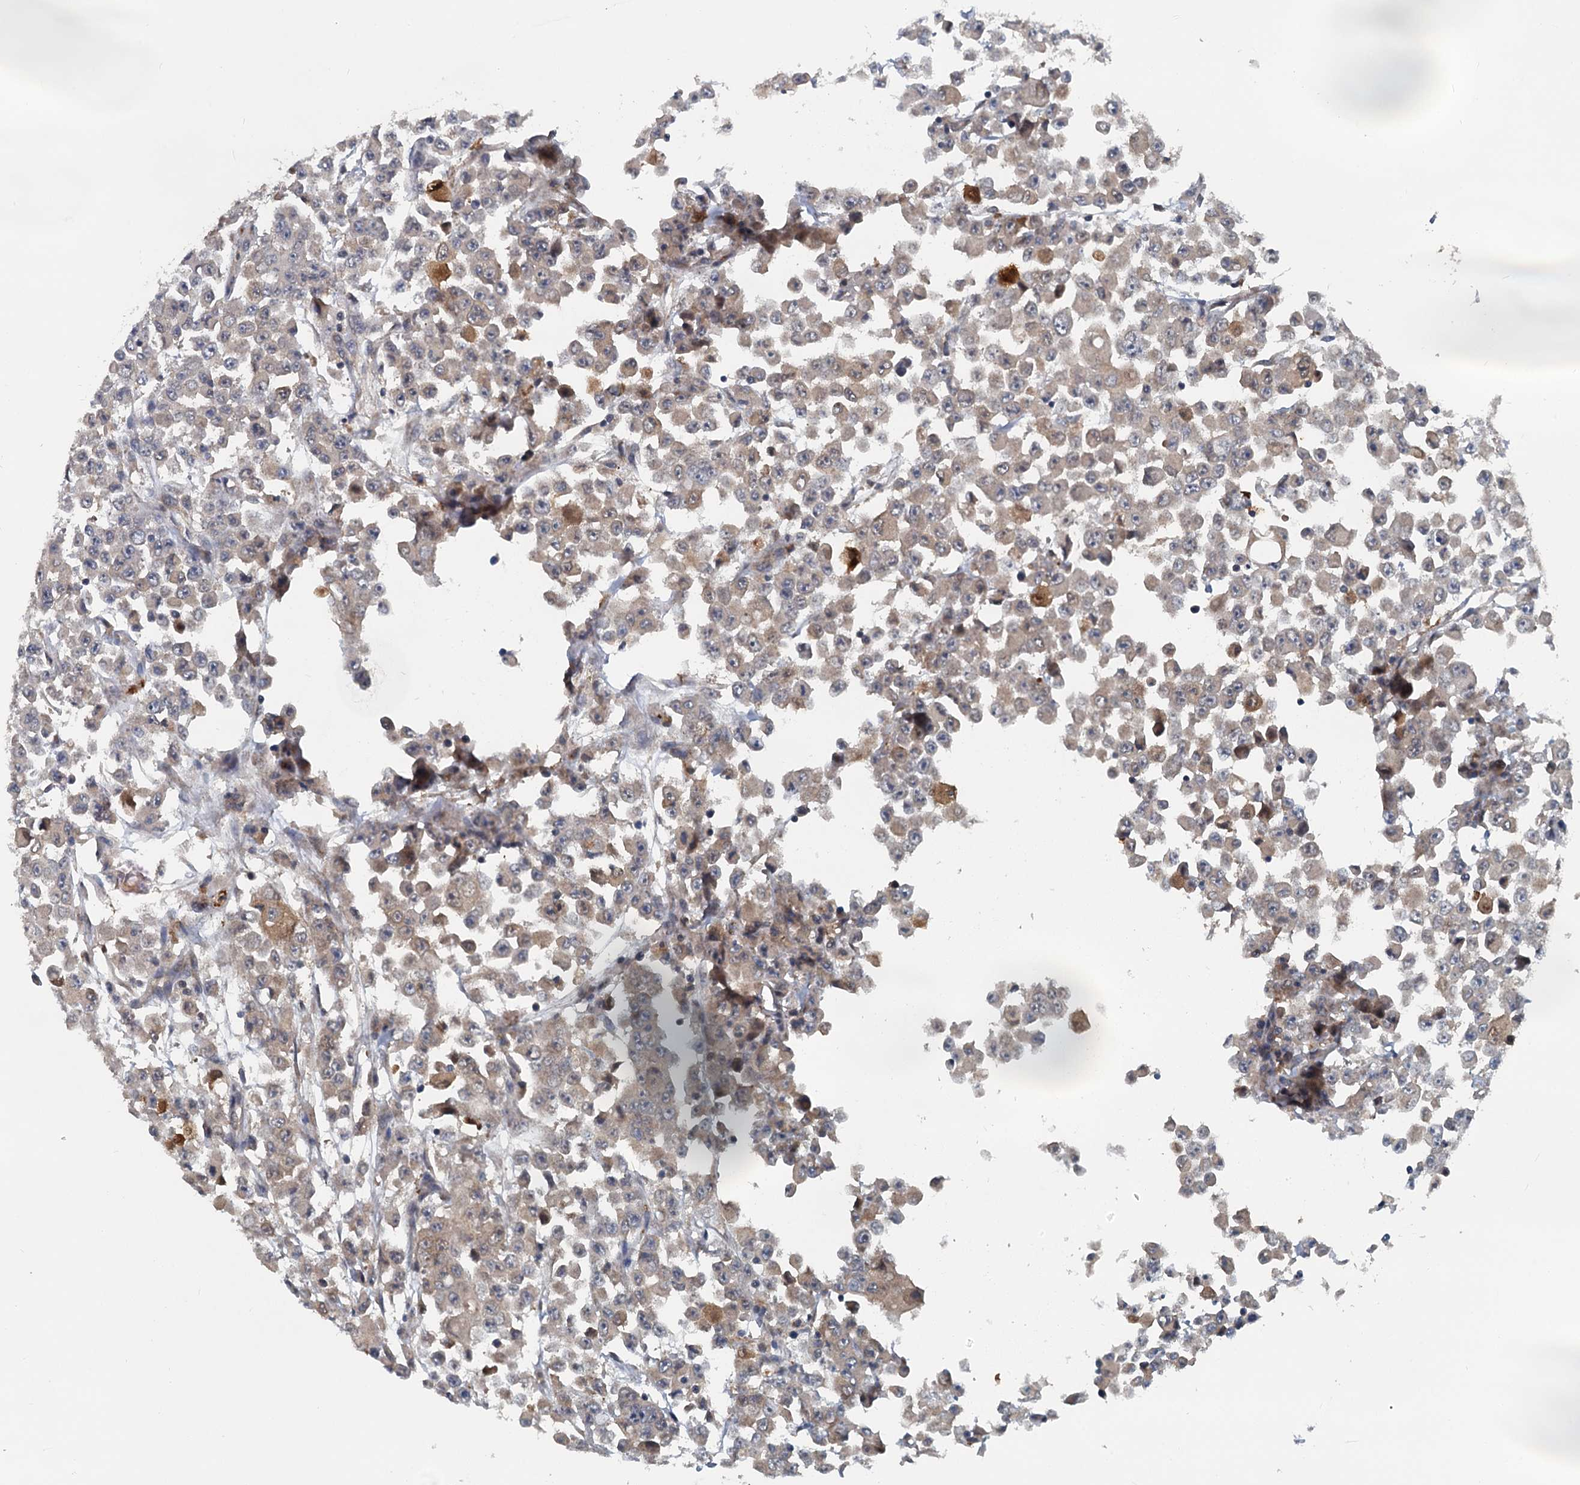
{"staining": {"intensity": "weak", "quantity": ">75%", "location": "cytoplasmic/membranous"}, "tissue": "colorectal cancer", "cell_type": "Tumor cells", "image_type": "cancer", "snomed": [{"axis": "morphology", "description": "Adenocarcinoma, NOS"}, {"axis": "topography", "description": "Colon"}], "caption": "There is low levels of weak cytoplasmic/membranous expression in tumor cells of colorectal cancer (adenocarcinoma), as demonstrated by immunohistochemical staining (brown color).", "gene": "GCLM", "patient": {"sex": "male", "age": 51}}